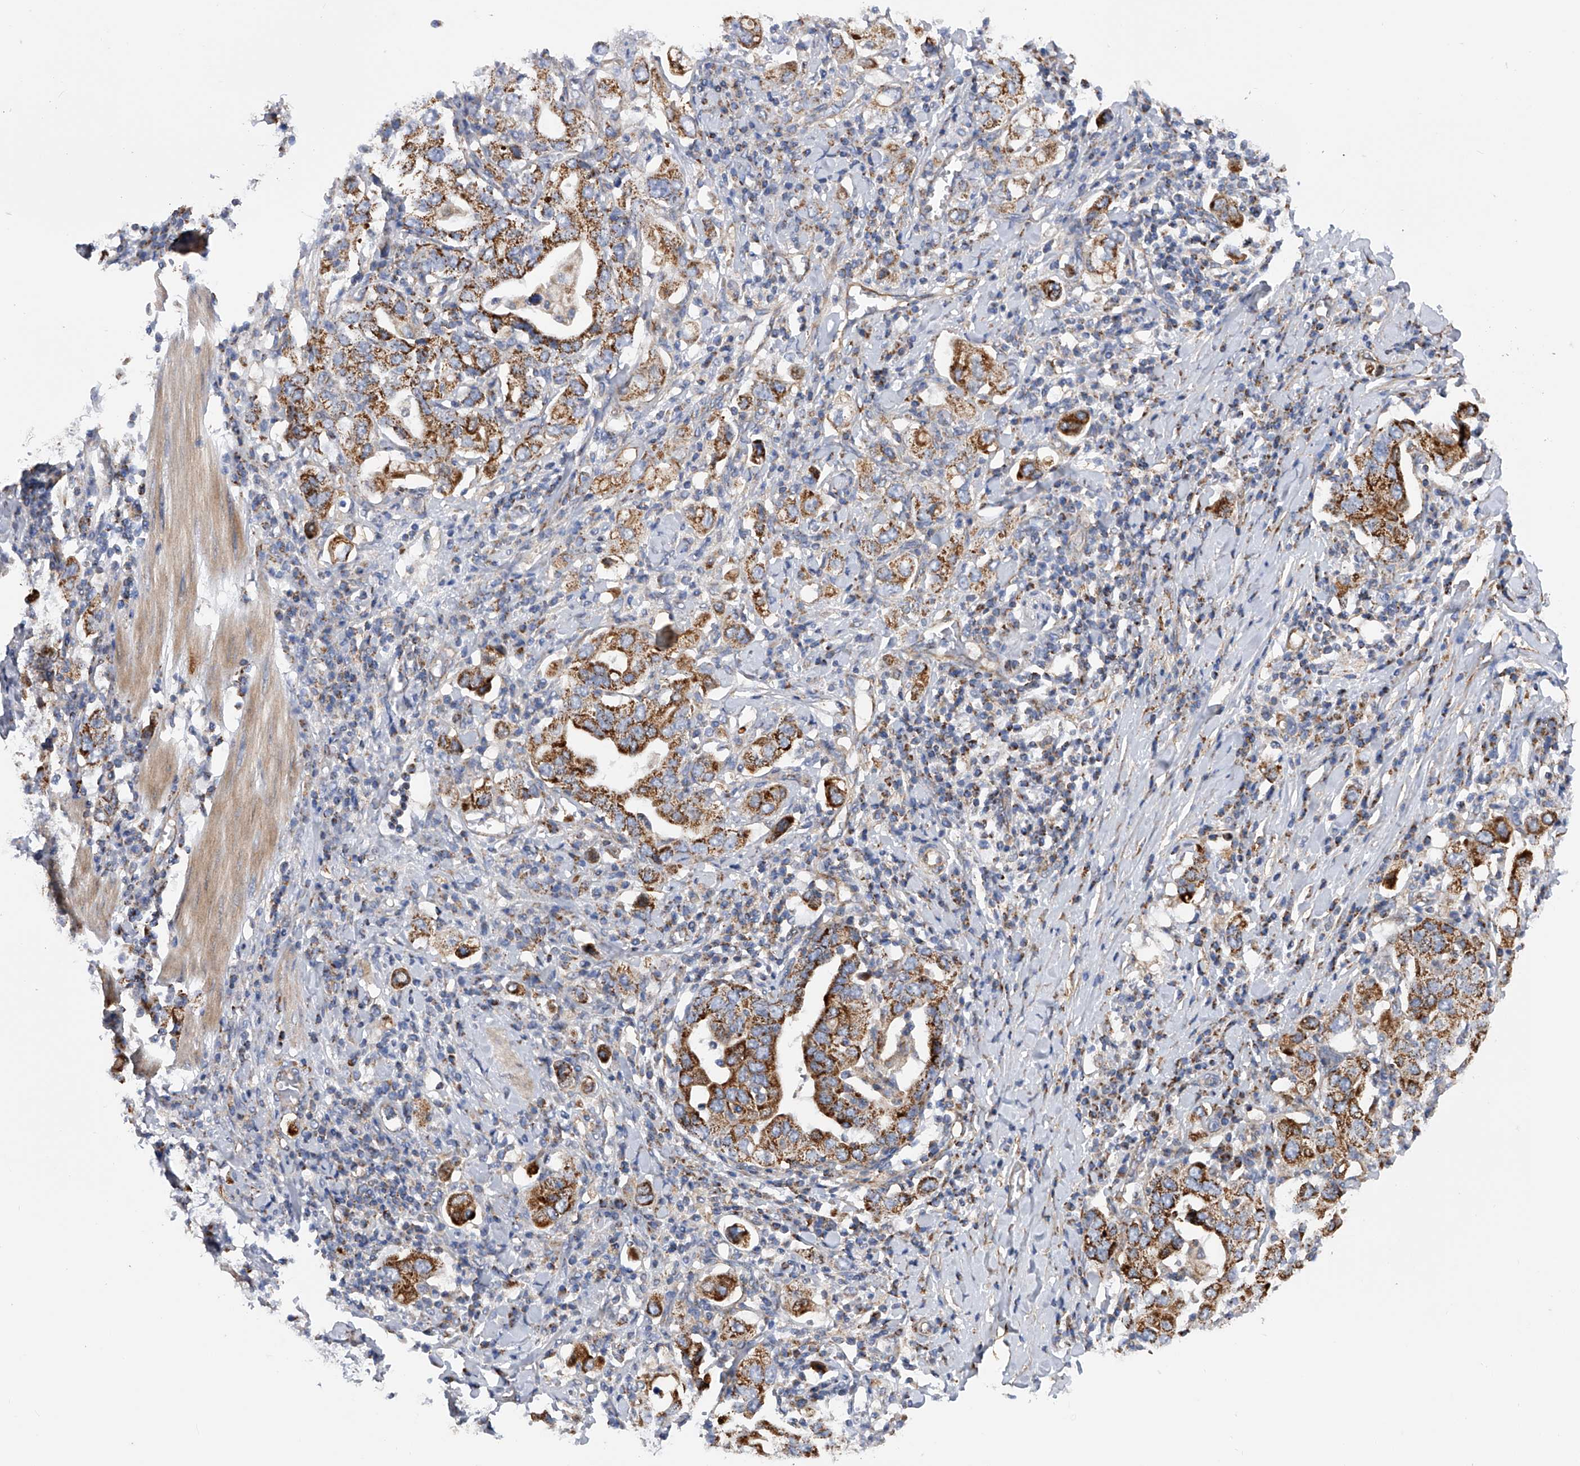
{"staining": {"intensity": "strong", "quantity": ">75%", "location": "cytoplasmic/membranous"}, "tissue": "stomach cancer", "cell_type": "Tumor cells", "image_type": "cancer", "snomed": [{"axis": "morphology", "description": "Adenocarcinoma, NOS"}, {"axis": "topography", "description": "Stomach, upper"}], "caption": "Immunohistochemical staining of stomach cancer (adenocarcinoma) demonstrates high levels of strong cytoplasmic/membranous positivity in approximately >75% of tumor cells.", "gene": "PDSS2", "patient": {"sex": "male", "age": 62}}